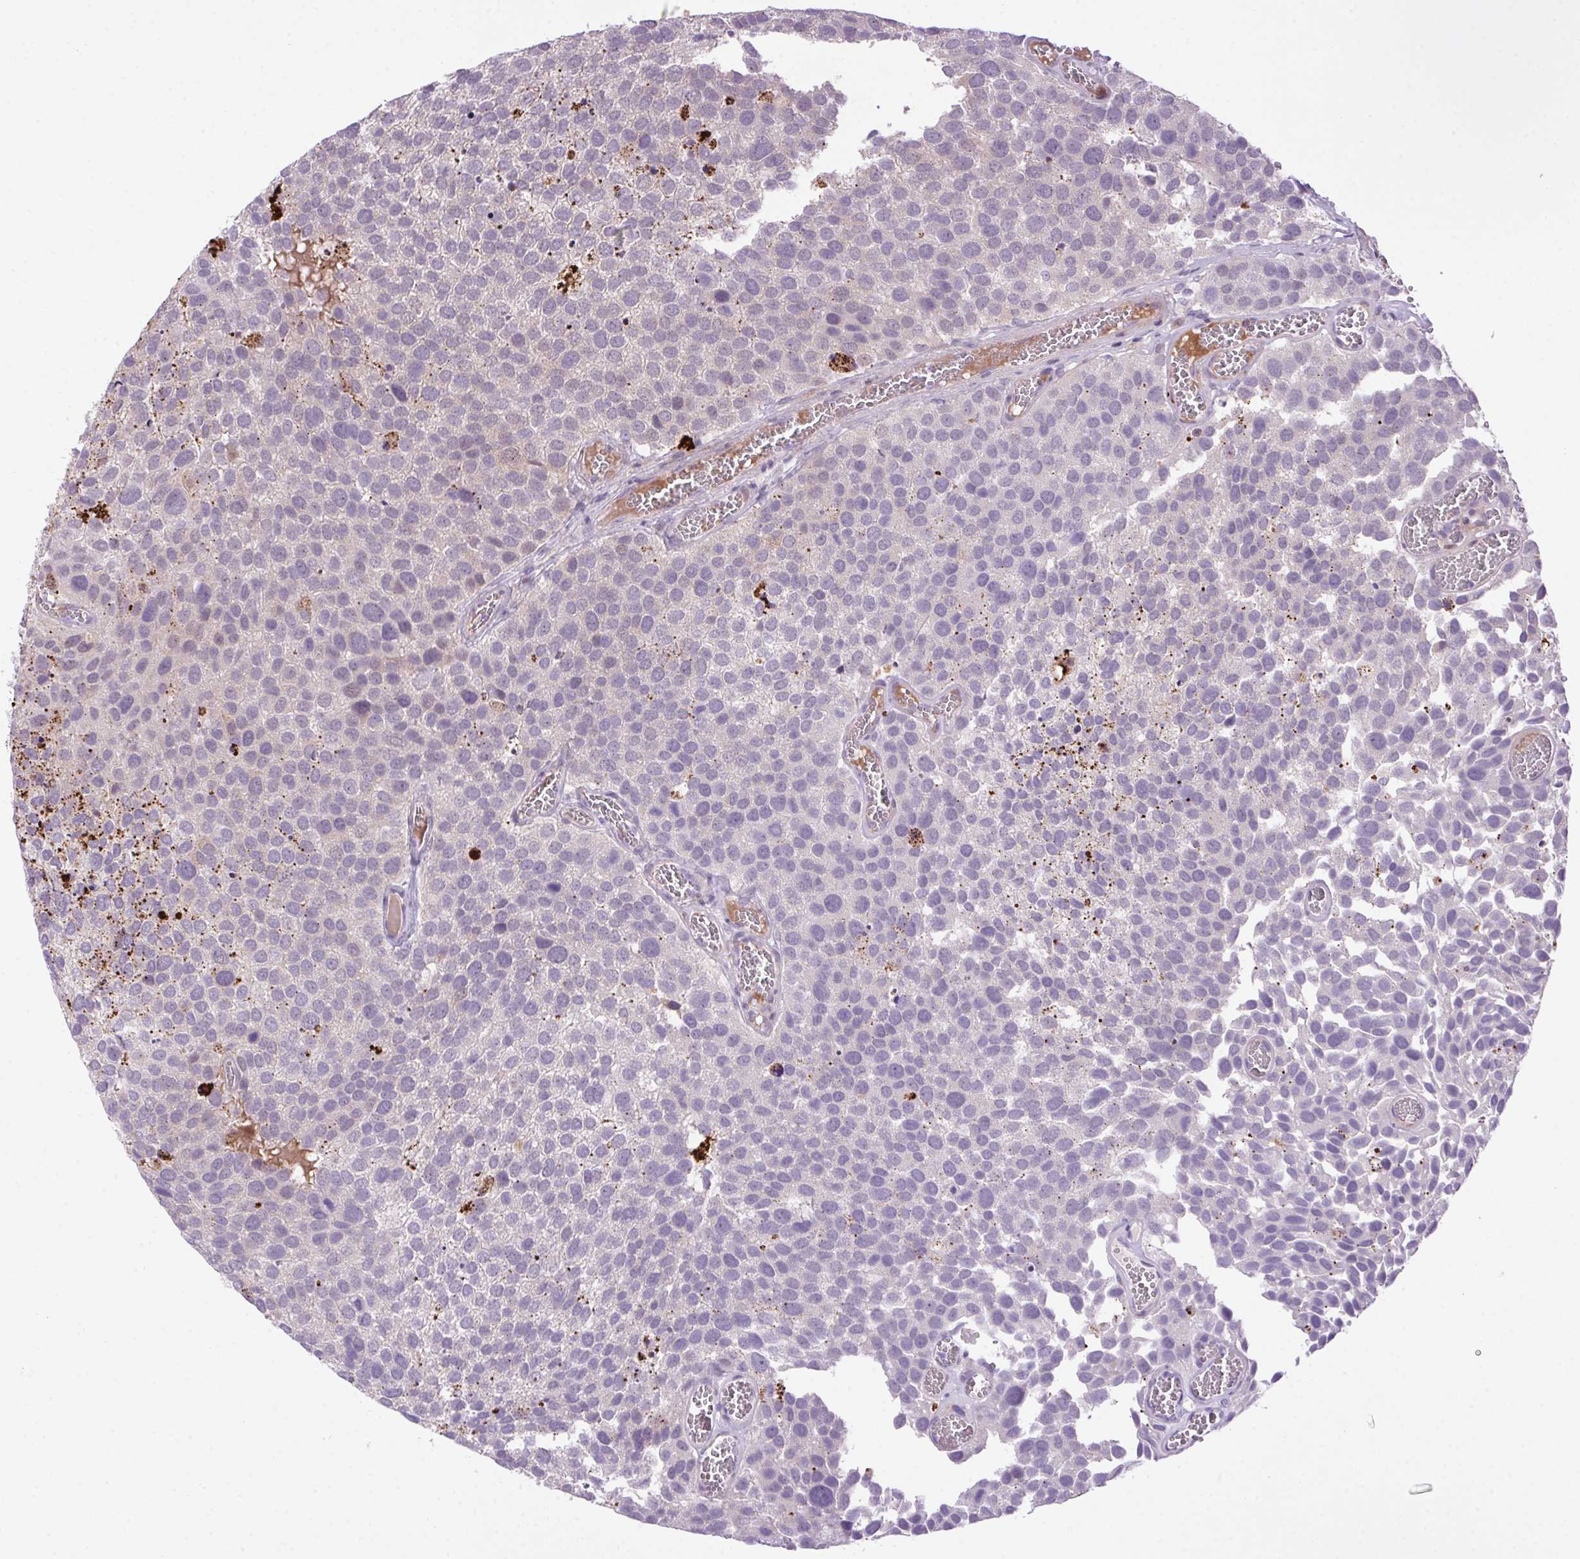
{"staining": {"intensity": "negative", "quantity": "none", "location": "none"}, "tissue": "urothelial cancer", "cell_type": "Tumor cells", "image_type": "cancer", "snomed": [{"axis": "morphology", "description": "Urothelial carcinoma, Low grade"}, {"axis": "topography", "description": "Urinary bladder"}], "caption": "This is an IHC micrograph of low-grade urothelial carcinoma. There is no expression in tumor cells.", "gene": "LRRTM1", "patient": {"sex": "female", "age": 69}}